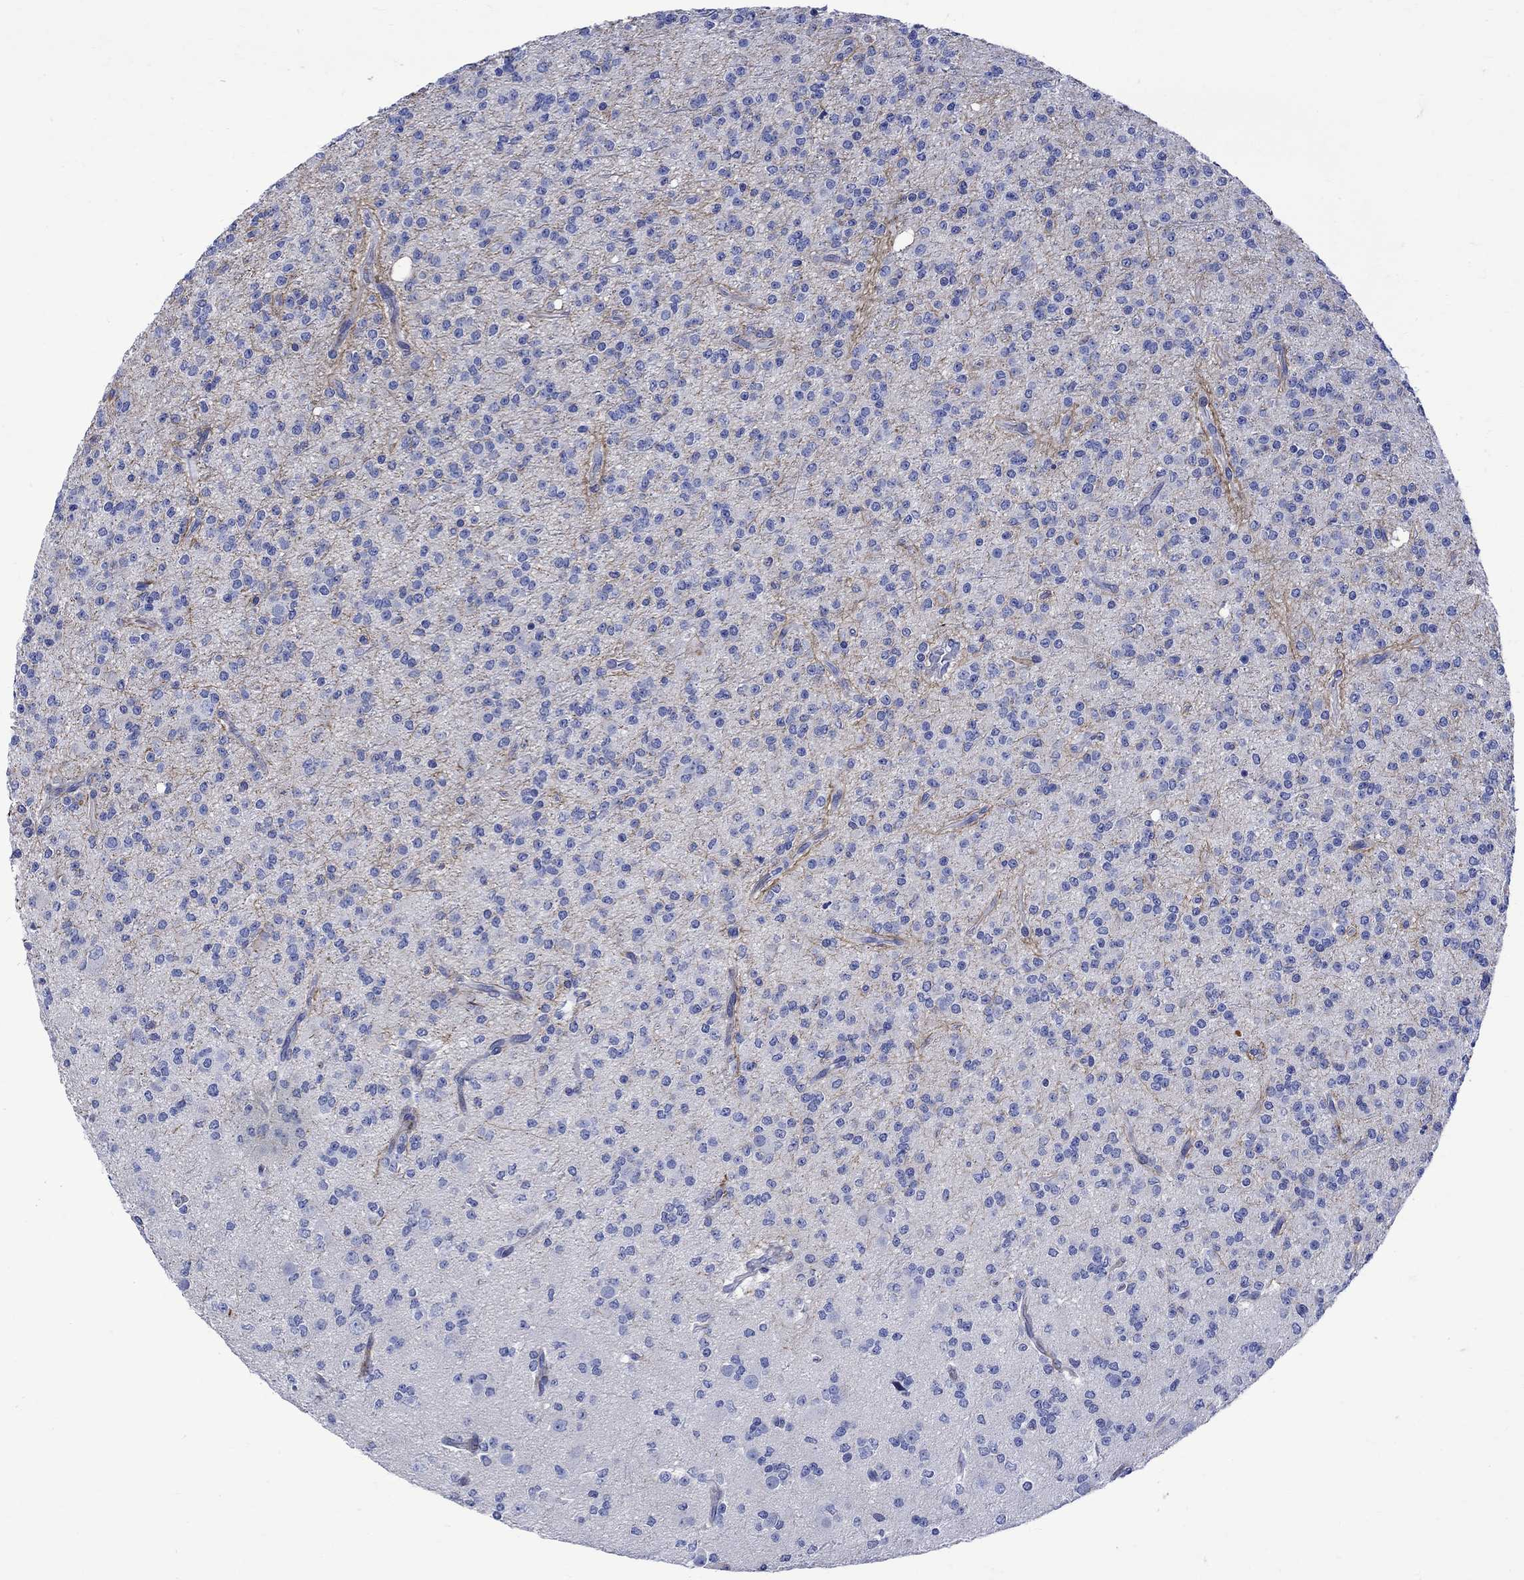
{"staining": {"intensity": "negative", "quantity": "none", "location": "none"}, "tissue": "glioma", "cell_type": "Tumor cells", "image_type": "cancer", "snomed": [{"axis": "morphology", "description": "Glioma, malignant, Low grade"}, {"axis": "topography", "description": "Brain"}], "caption": "The image demonstrates no staining of tumor cells in glioma. (Immunohistochemistry (ihc), brightfield microscopy, high magnification).", "gene": "PARVB", "patient": {"sex": "male", "age": 27}}